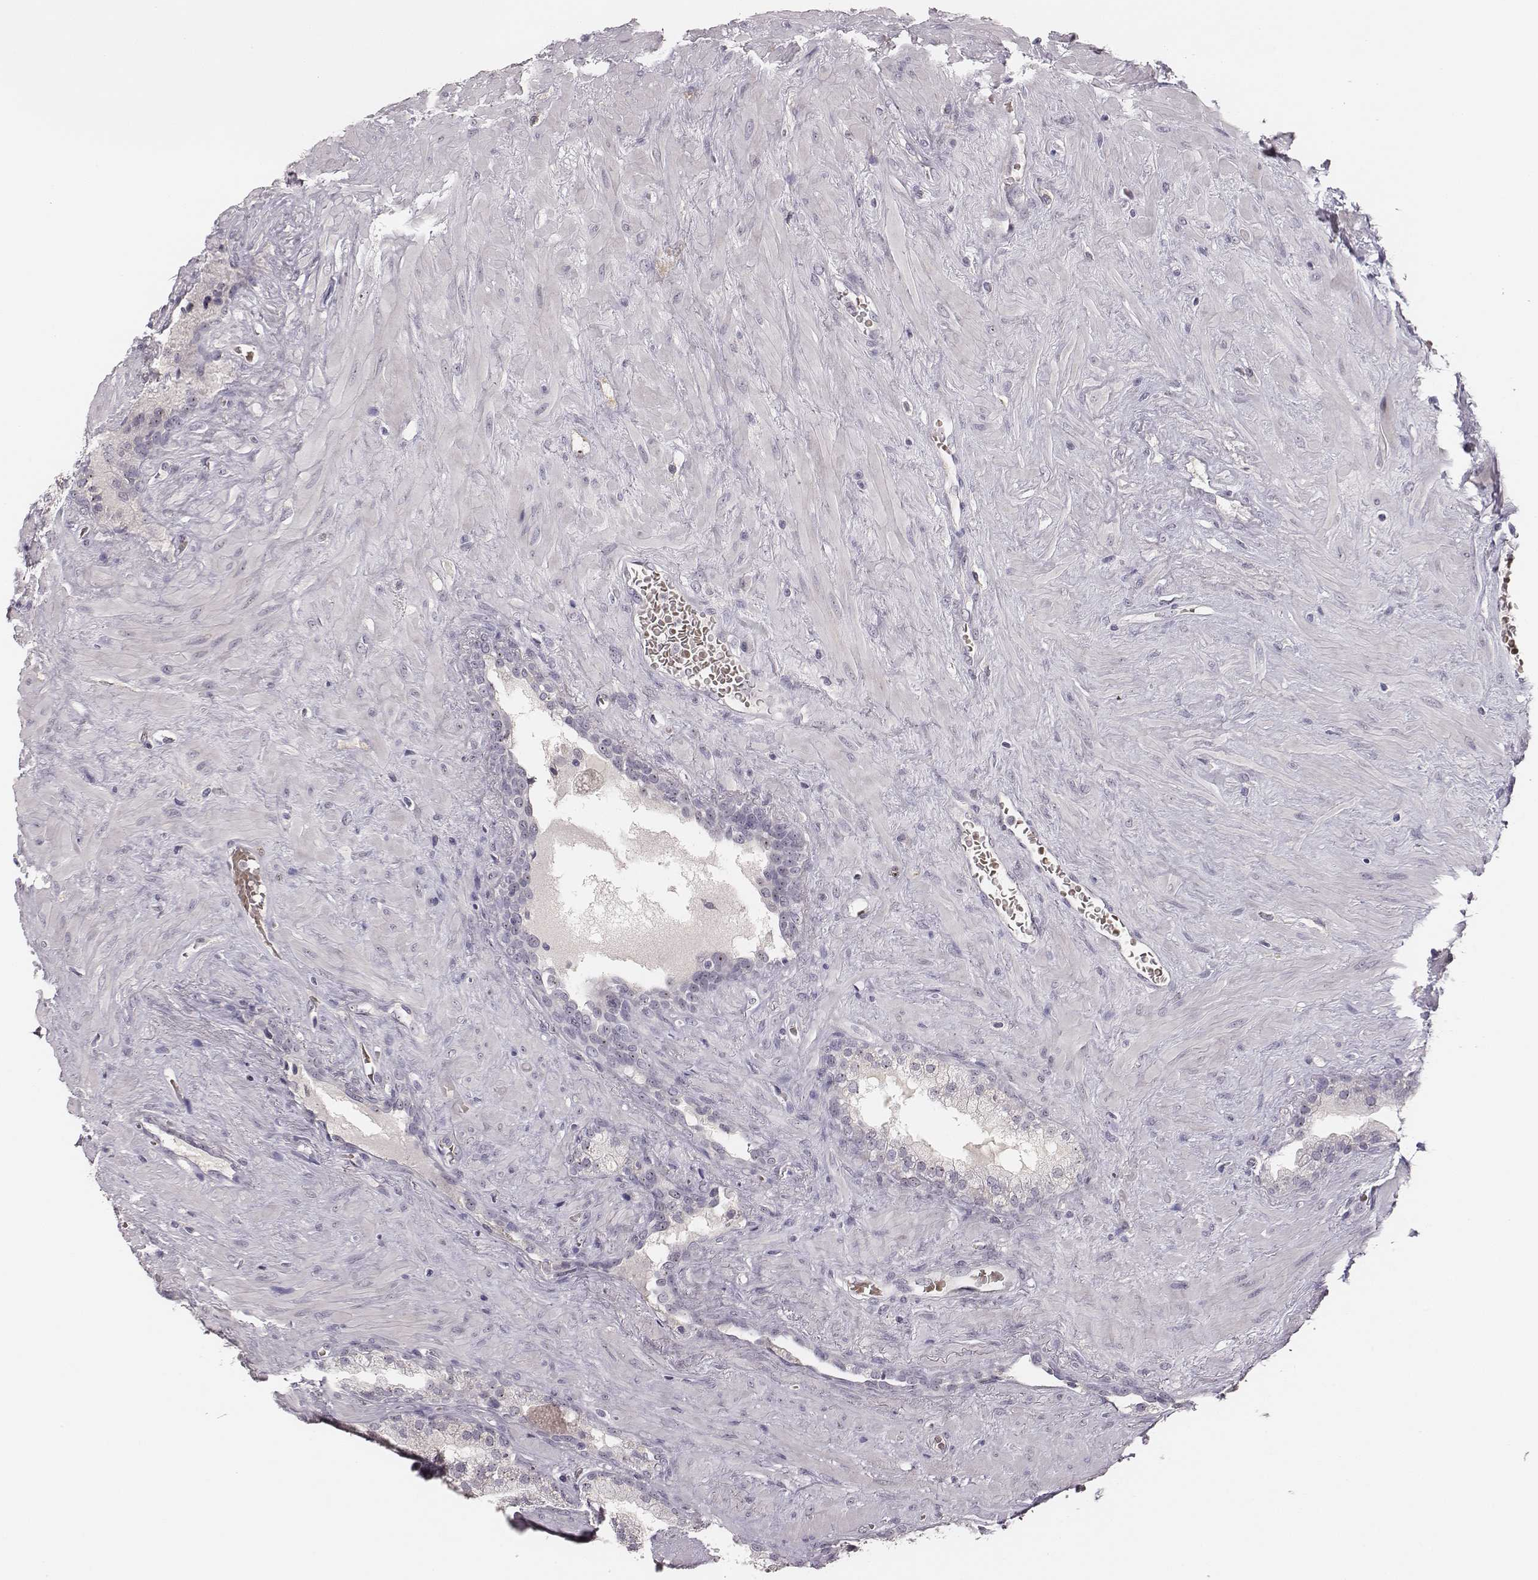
{"staining": {"intensity": "negative", "quantity": "none", "location": "none"}, "tissue": "prostate", "cell_type": "Glandular cells", "image_type": "normal", "snomed": [{"axis": "morphology", "description": "Normal tissue, NOS"}, {"axis": "topography", "description": "Prostate"}], "caption": "A high-resolution micrograph shows IHC staining of benign prostate, which shows no significant staining in glandular cells.", "gene": "NIFK", "patient": {"sex": "male", "age": 63}}